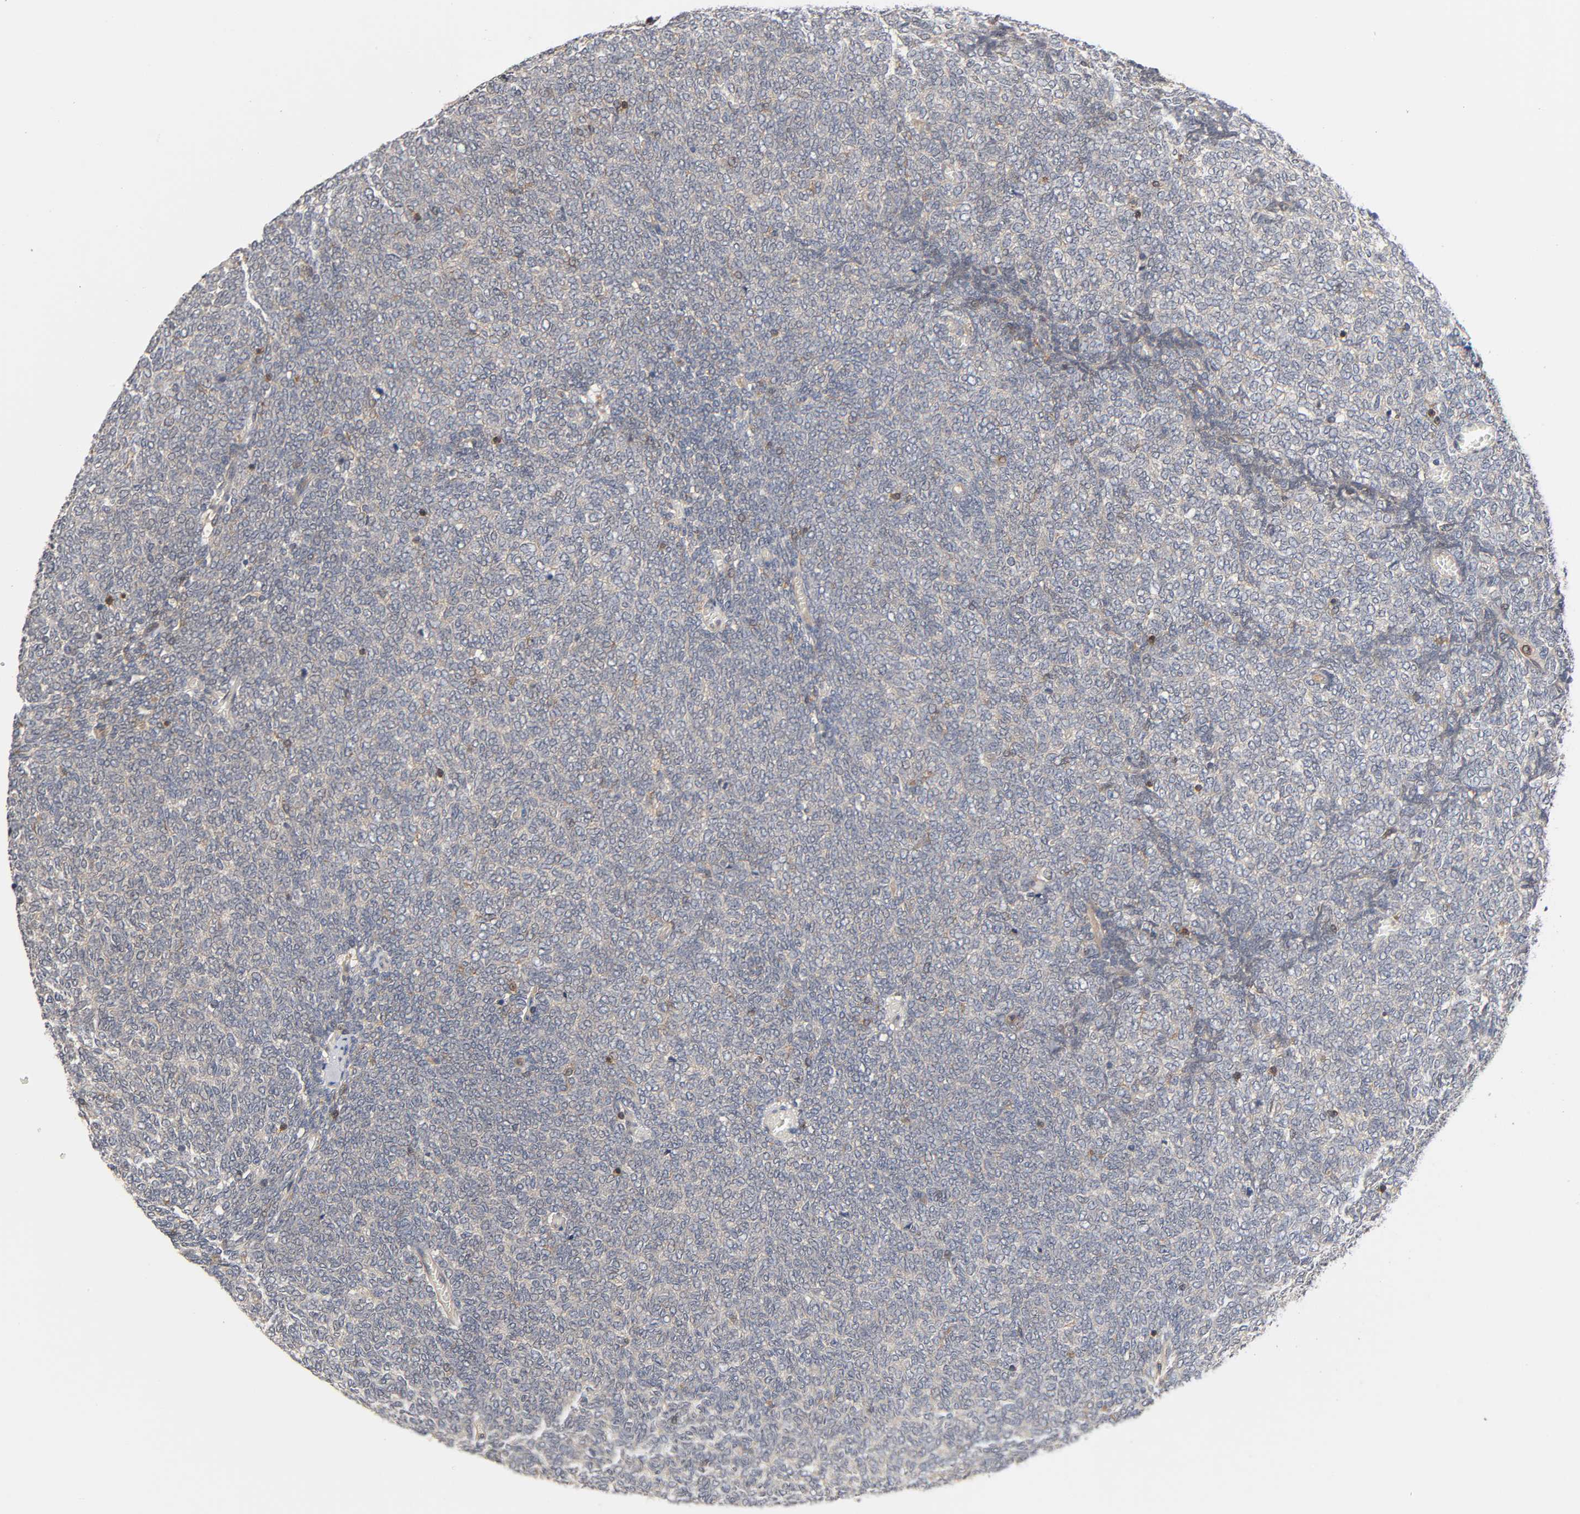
{"staining": {"intensity": "weak", "quantity": ">75%", "location": "cytoplasmic/membranous"}, "tissue": "renal cancer", "cell_type": "Tumor cells", "image_type": "cancer", "snomed": [{"axis": "morphology", "description": "Neoplasm, malignant, NOS"}, {"axis": "topography", "description": "Kidney"}], "caption": "A high-resolution image shows immunohistochemistry staining of neoplasm (malignant) (renal), which exhibits weak cytoplasmic/membranous expression in approximately >75% of tumor cells.", "gene": "ACTR2", "patient": {"sex": "male", "age": 28}}